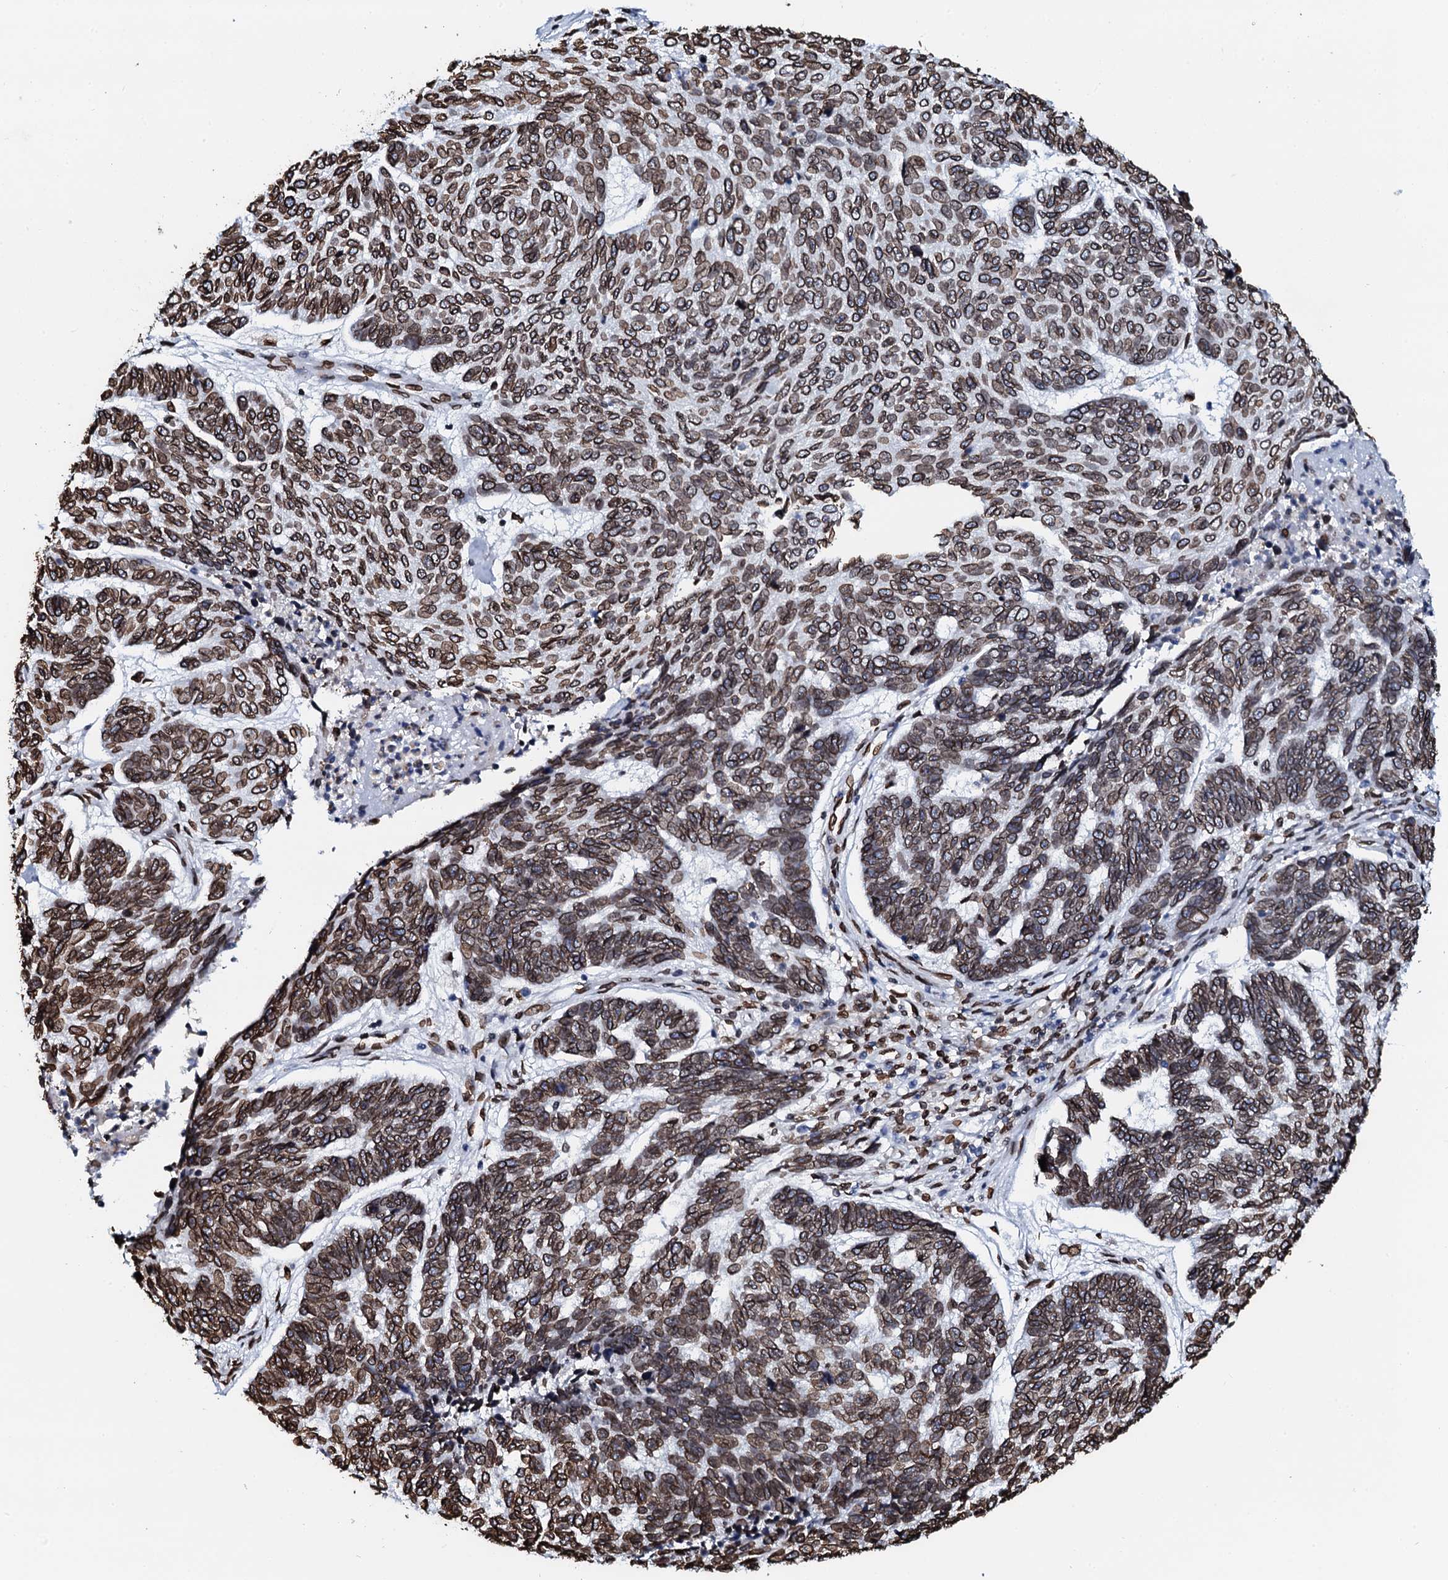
{"staining": {"intensity": "moderate", "quantity": ">75%", "location": "cytoplasmic/membranous,nuclear"}, "tissue": "skin cancer", "cell_type": "Tumor cells", "image_type": "cancer", "snomed": [{"axis": "morphology", "description": "Basal cell carcinoma"}, {"axis": "topography", "description": "Skin"}], "caption": "Approximately >75% of tumor cells in human skin basal cell carcinoma demonstrate moderate cytoplasmic/membranous and nuclear protein positivity as visualized by brown immunohistochemical staining.", "gene": "KATNAL2", "patient": {"sex": "female", "age": 65}}